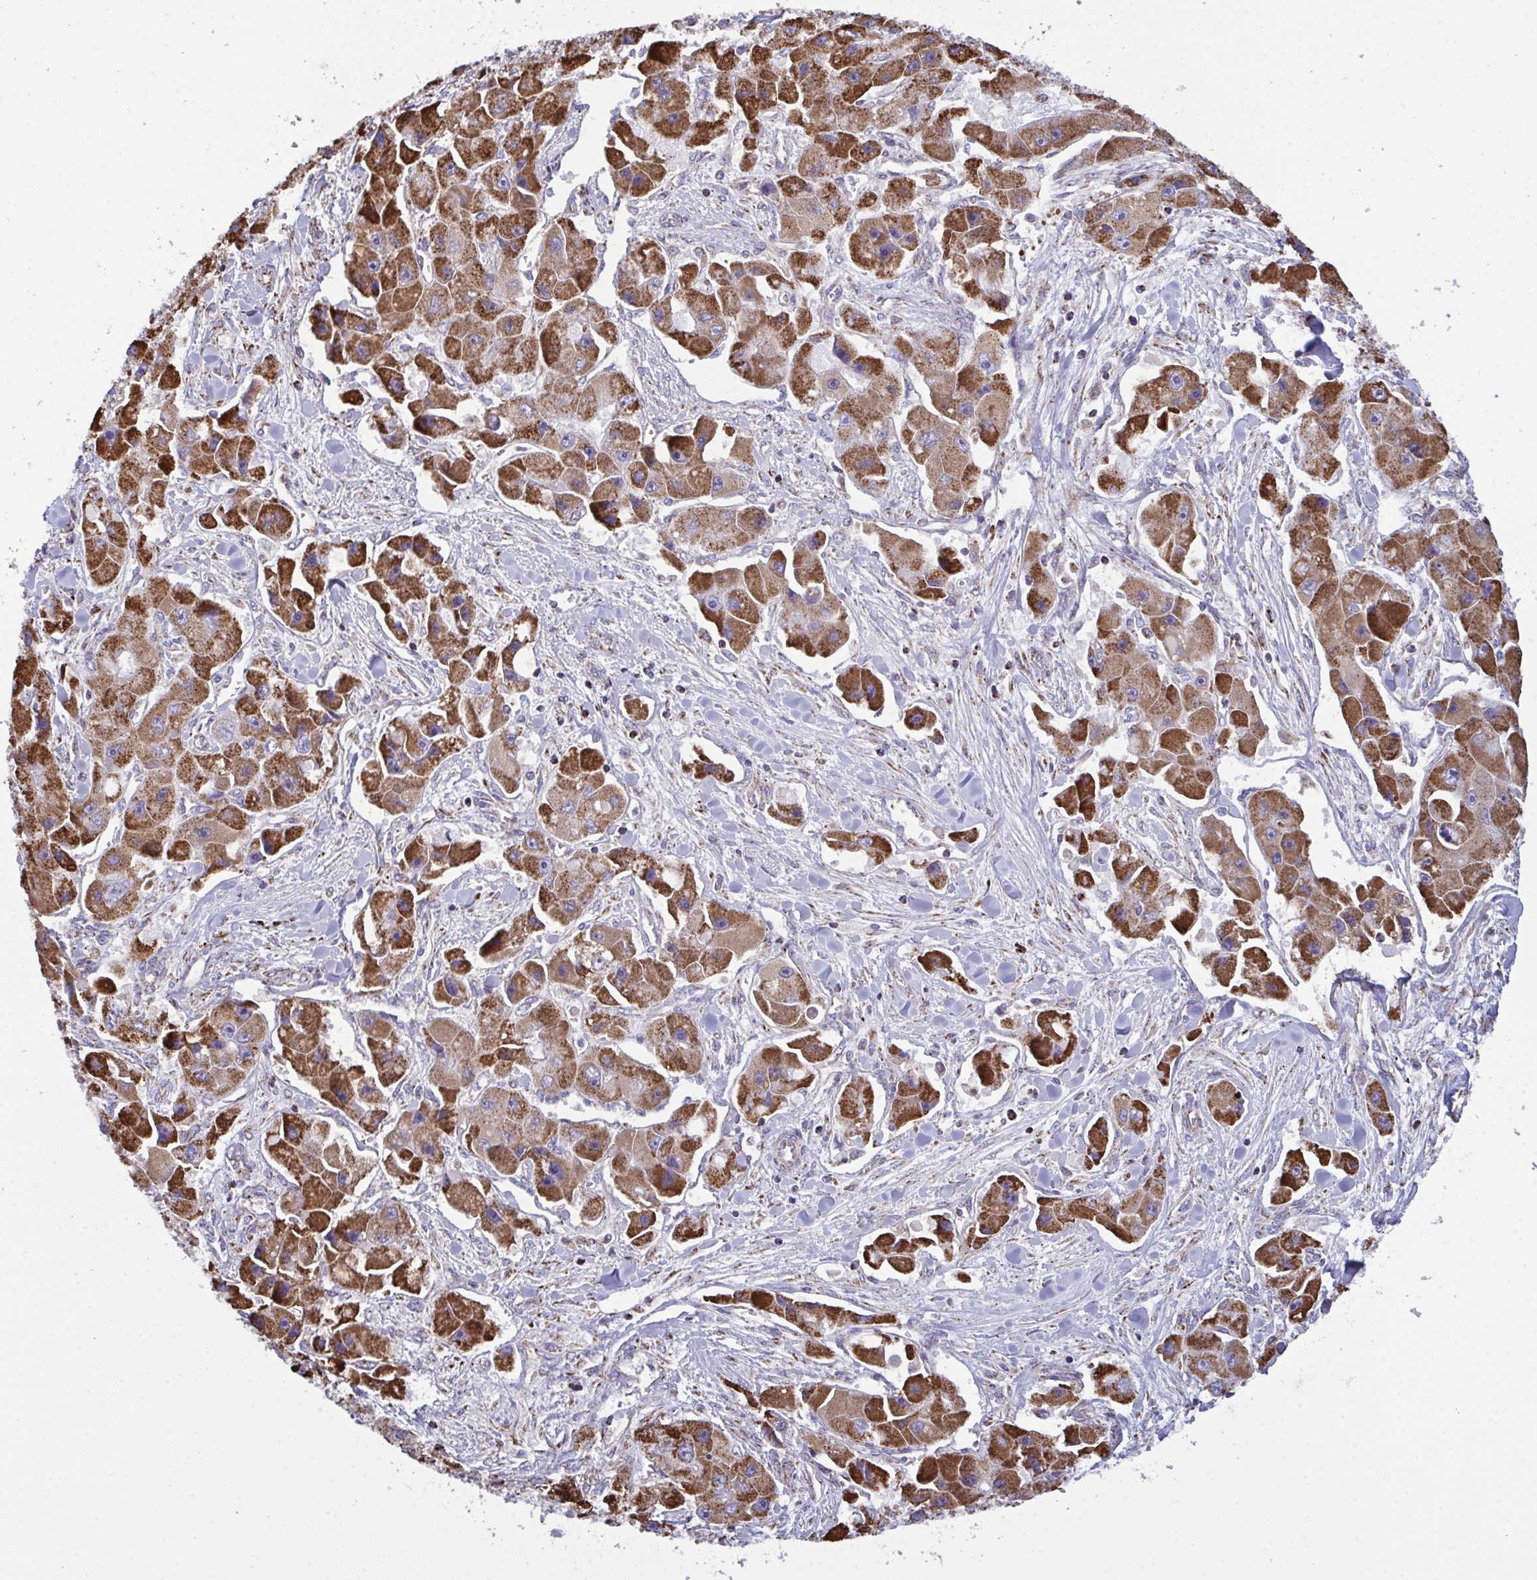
{"staining": {"intensity": "strong", "quantity": ">75%", "location": "cytoplasmic/membranous"}, "tissue": "liver cancer", "cell_type": "Tumor cells", "image_type": "cancer", "snomed": [{"axis": "morphology", "description": "Carcinoma, Hepatocellular, NOS"}, {"axis": "topography", "description": "Liver"}], "caption": "Immunohistochemical staining of human liver hepatocellular carcinoma exhibits high levels of strong cytoplasmic/membranous protein staining in approximately >75% of tumor cells.", "gene": "CSDE1", "patient": {"sex": "male", "age": 24}}